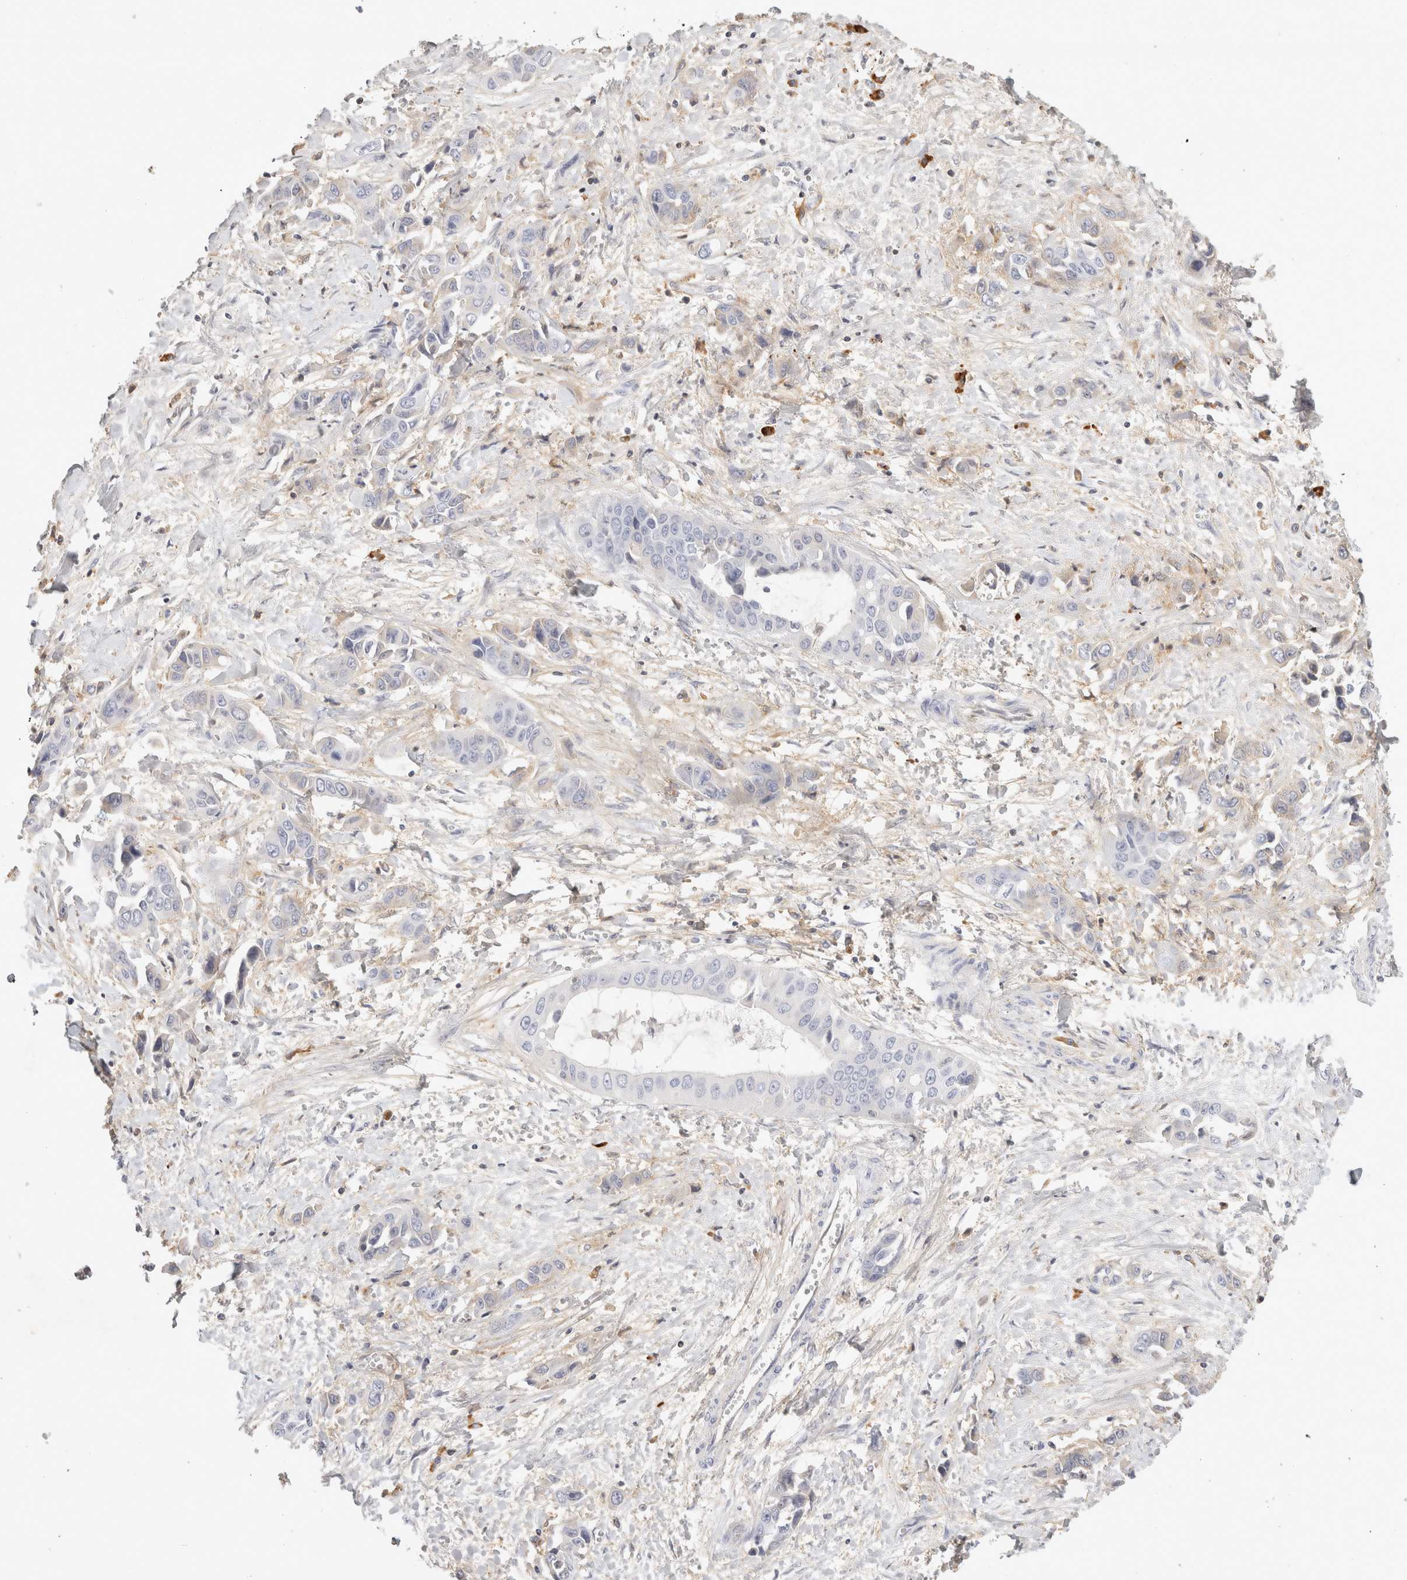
{"staining": {"intensity": "negative", "quantity": "none", "location": "none"}, "tissue": "liver cancer", "cell_type": "Tumor cells", "image_type": "cancer", "snomed": [{"axis": "morphology", "description": "Cholangiocarcinoma"}, {"axis": "topography", "description": "Liver"}], "caption": "IHC image of neoplastic tissue: liver cancer stained with DAB reveals no significant protein positivity in tumor cells. The staining was performed using DAB to visualize the protein expression in brown, while the nuclei were stained in blue with hematoxylin (Magnification: 20x).", "gene": "FGL2", "patient": {"sex": "female", "age": 52}}